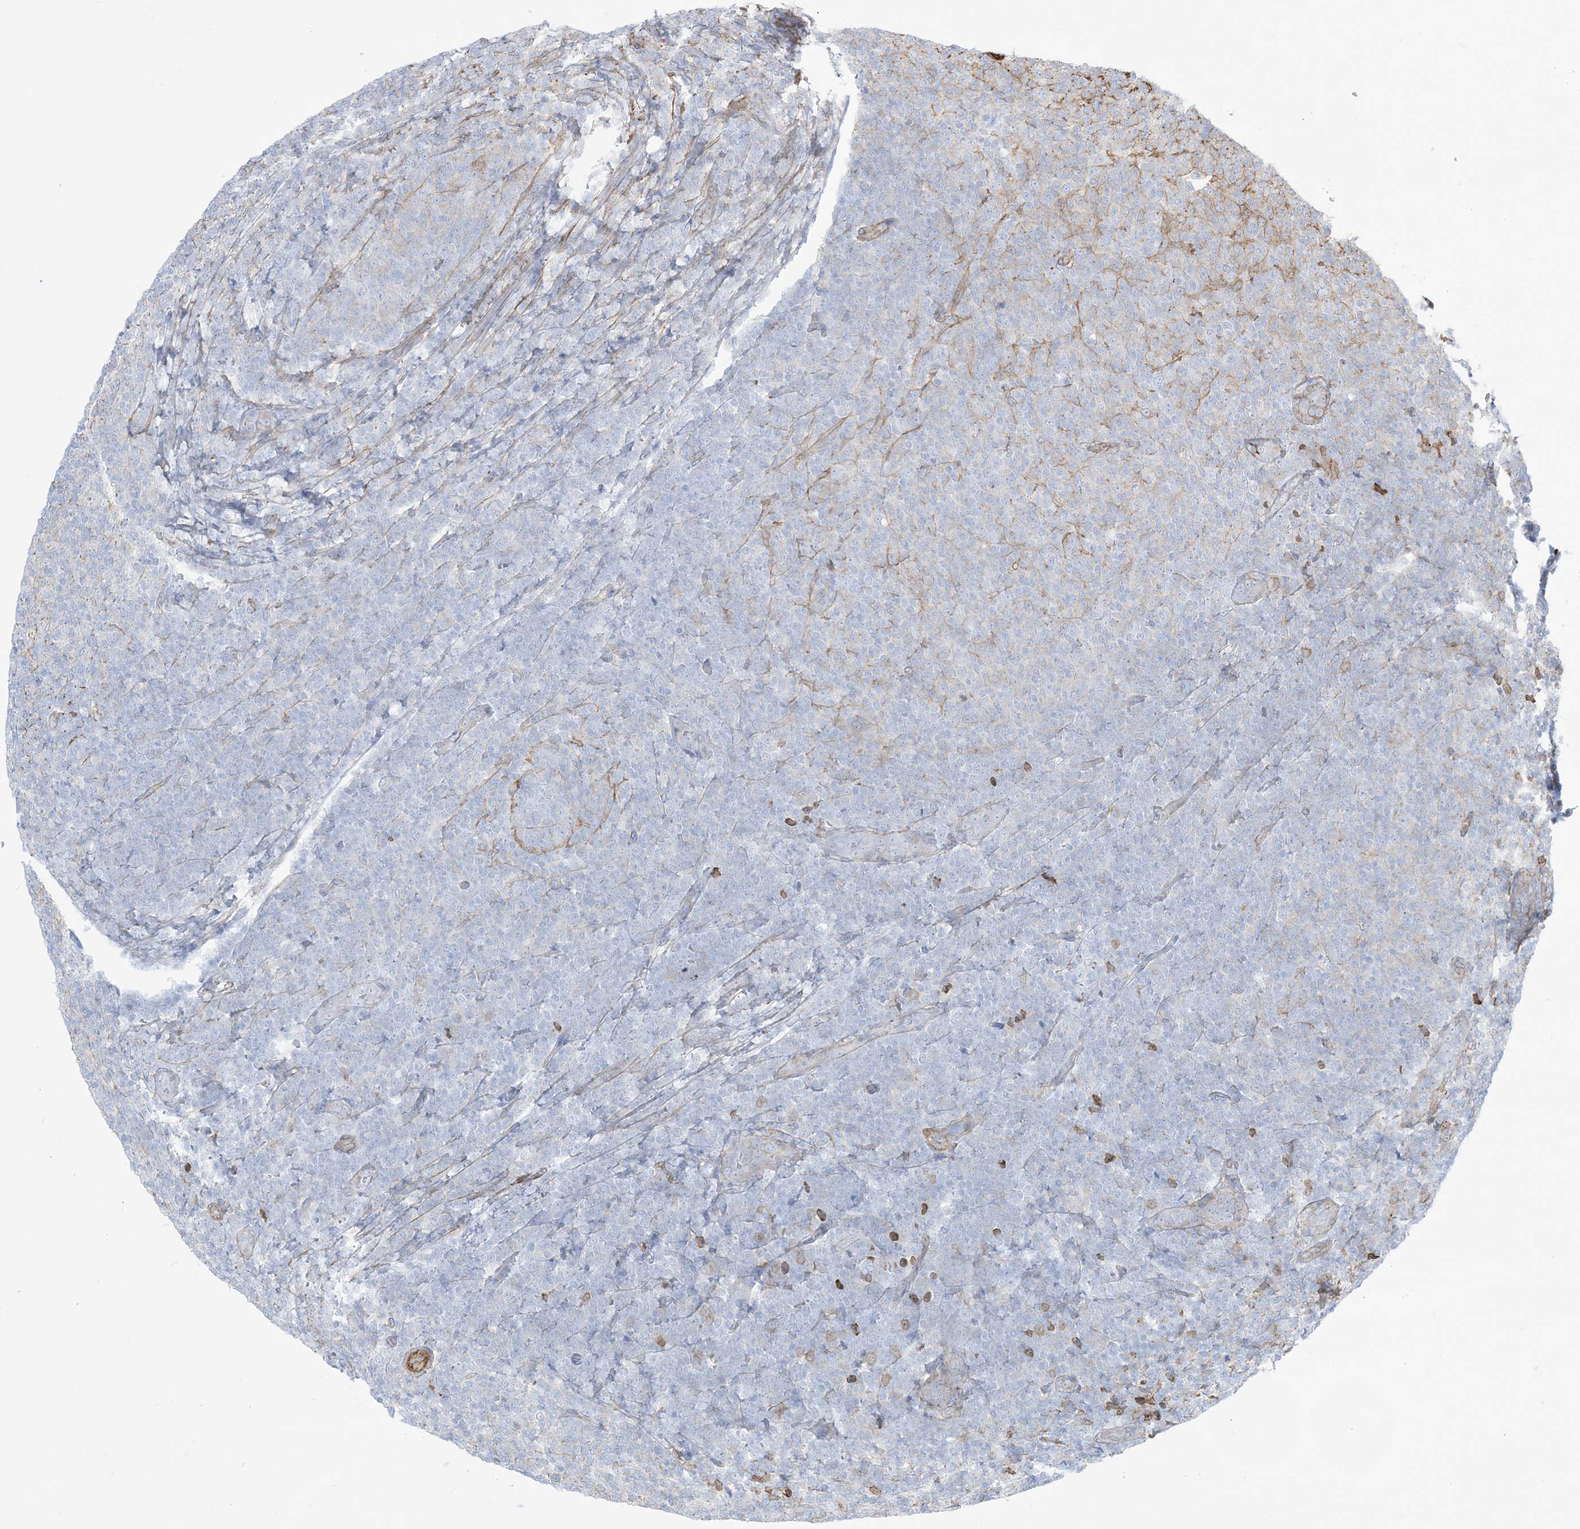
{"staining": {"intensity": "negative", "quantity": "none", "location": "none"}, "tissue": "lymphoma", "cell_type": "Tumor cells", "image_type": "cancer", "snomed": [{"axis": "morphology", "description": "Malignant lymphoma, non-Hodgkin's type, Low grade"}, {"axis": "topography", "description": "Lymph node"}], "caption": "Tumor cells are negative for protein expression in human lymphoma. (Brightfield microscopy of DAB immunohistochemistry at high magnification).", "gene": "B3GNT7", "patient": {"sex": "male", "age": 66}}